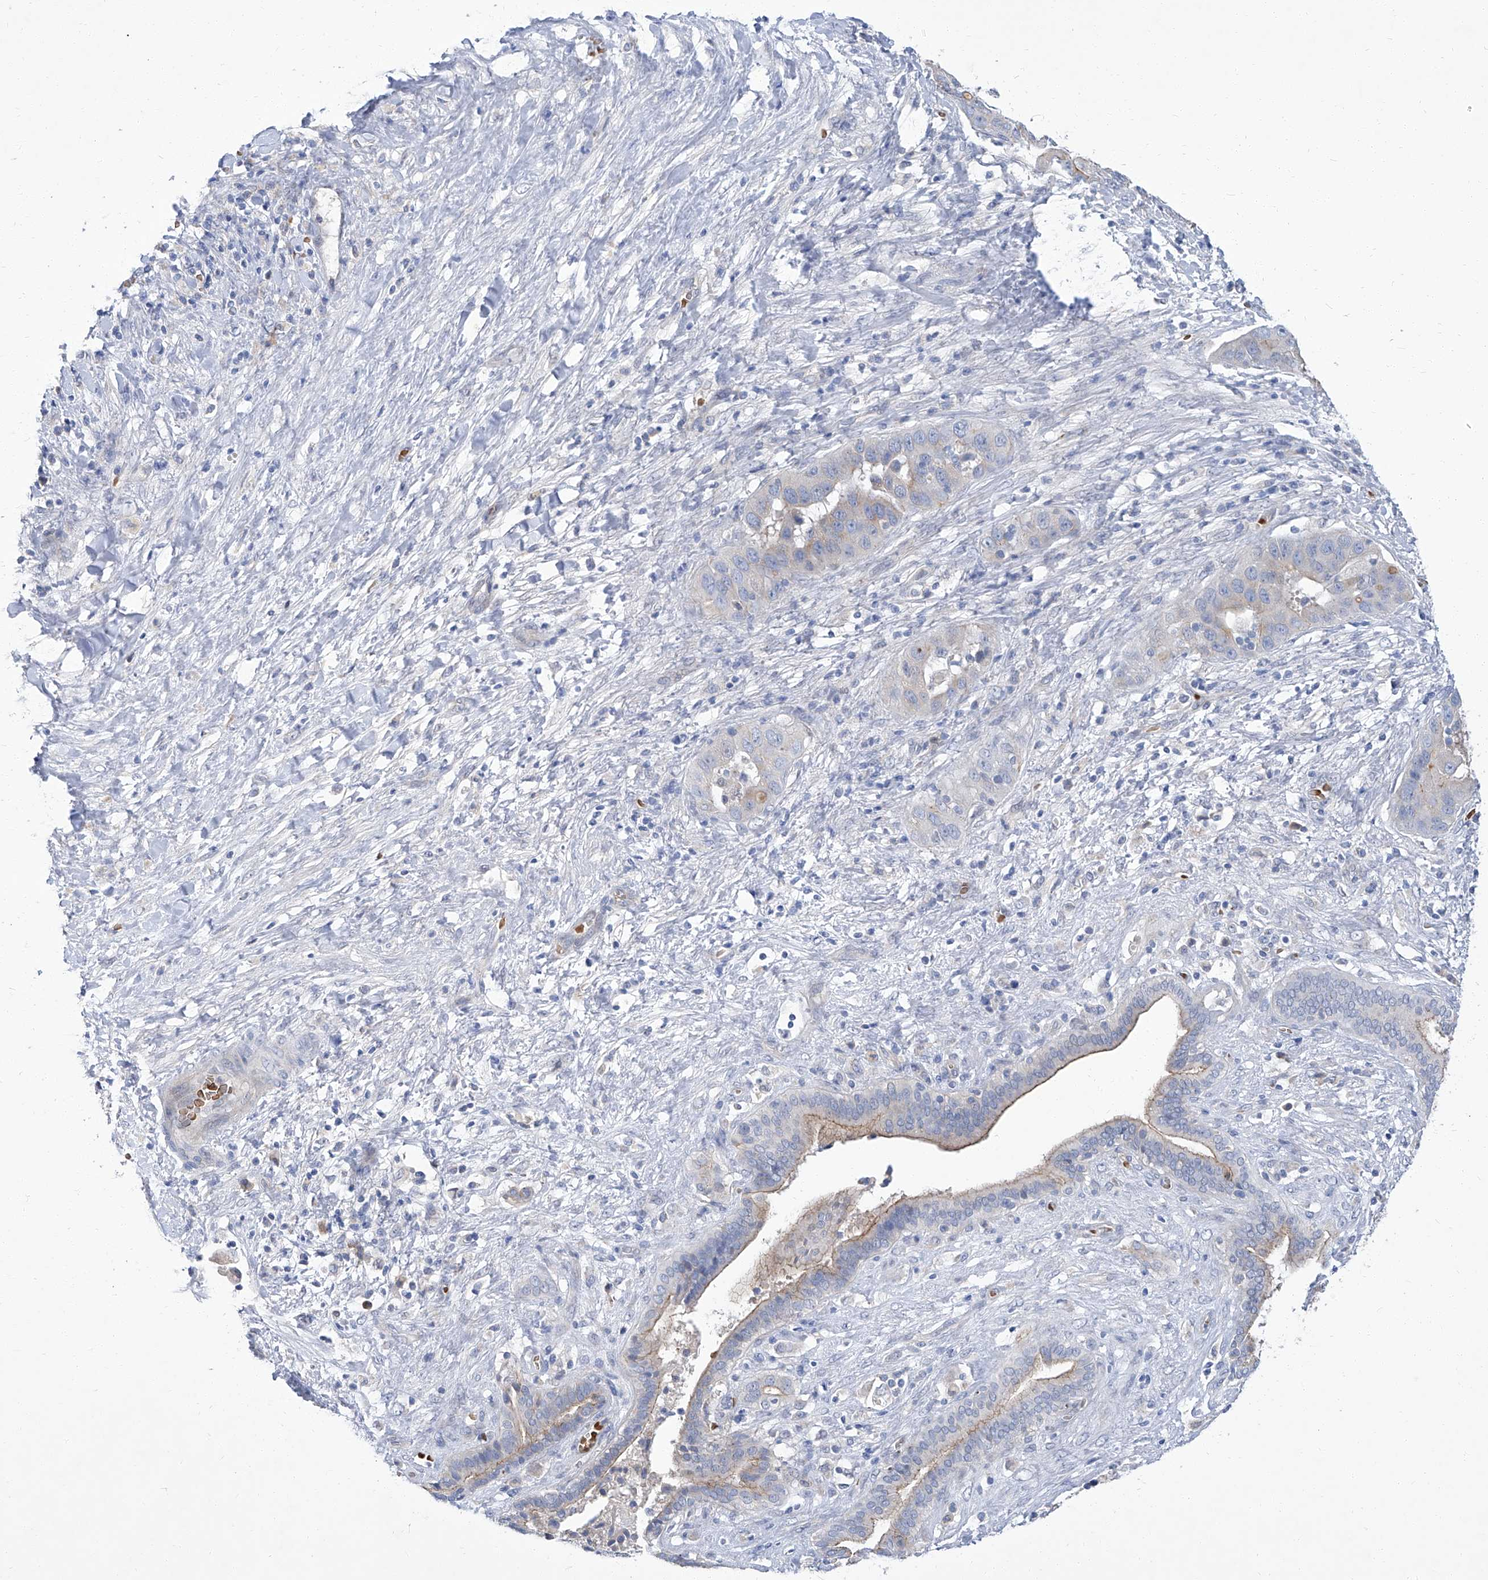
{"staining": {"intensity": "moderate", "quantity": "<25%", "location": "cytoplasmic/membranous"}, "tissue": "liver cancer", "cell_type": "Tumor cells", "image_type": "cancer", "snomed": [{"axis": "morphology", "description": "Cholangiocarcinoma"}, {"axis": "topography", "description": "Liver"}], "caption": "Immunohistochemical staining of cholangiocarcinoma (liver) demonstrates moderate cytoplasmic/membranous protein staining in about <25% of tumor cells.", "gene": "PARD3", "patient": {"sex": "female", "age": 52}}